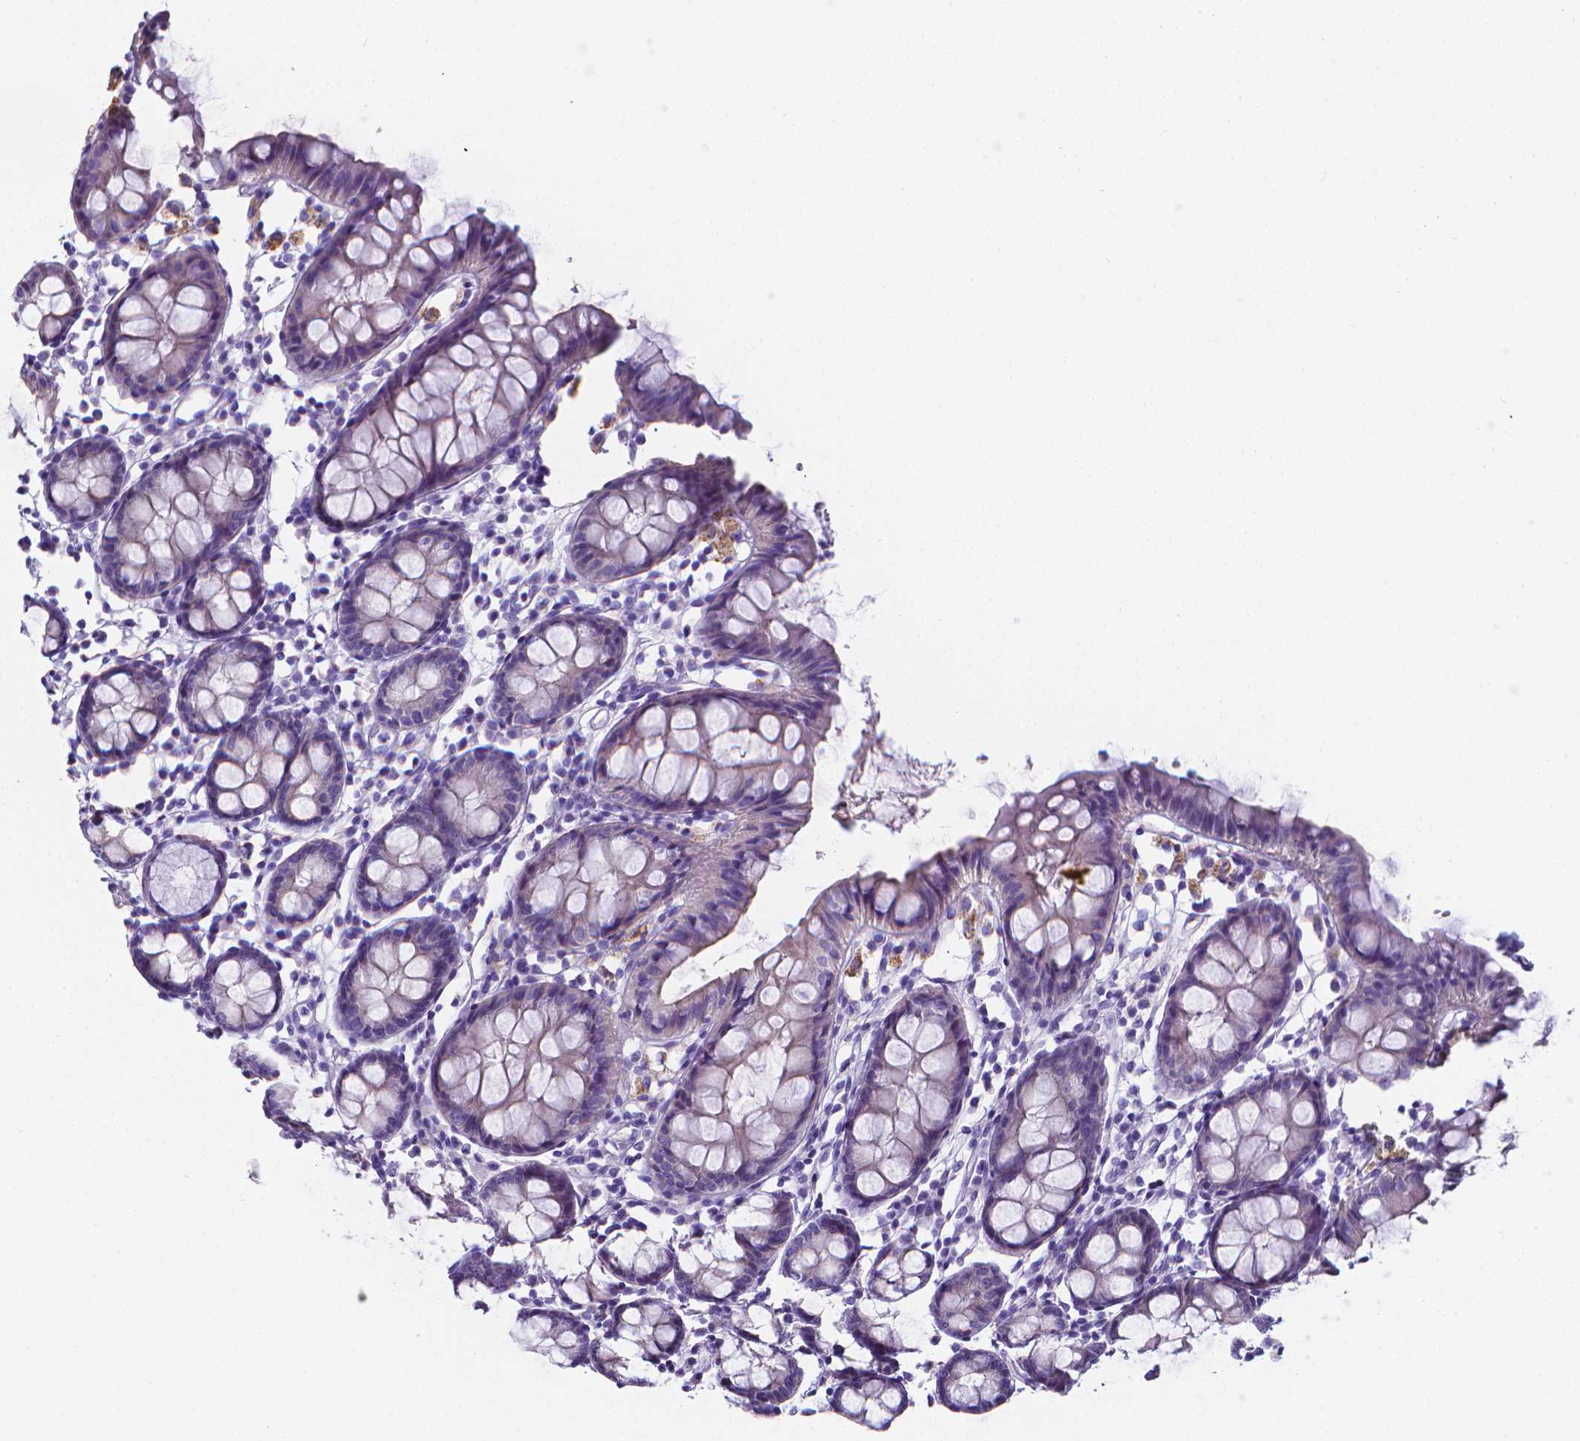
{"staining": {"intensity": "negative", "quantity": "none", "location": "none"}, "tissue": "colon", "cell_type": "Glandular cells", "image_type": "normal", "snomed": [{"axis": "morphology", "description": "Normal tissue, NOS"}, {"axis": "topography", "description": "Colon"}], "caption": "Benign colon was stained to show a protein in brown. There is no significant expression in glandular cells. Brightfield microscopy of immunohistochemistry (IHC) stained with DAB (3,3'-diaminobenzidine) (brown) and hematoxylin (blue), captured at high magnification.", "gene": "LRRC73", "patient": {"sex": "female", "age": 84}}